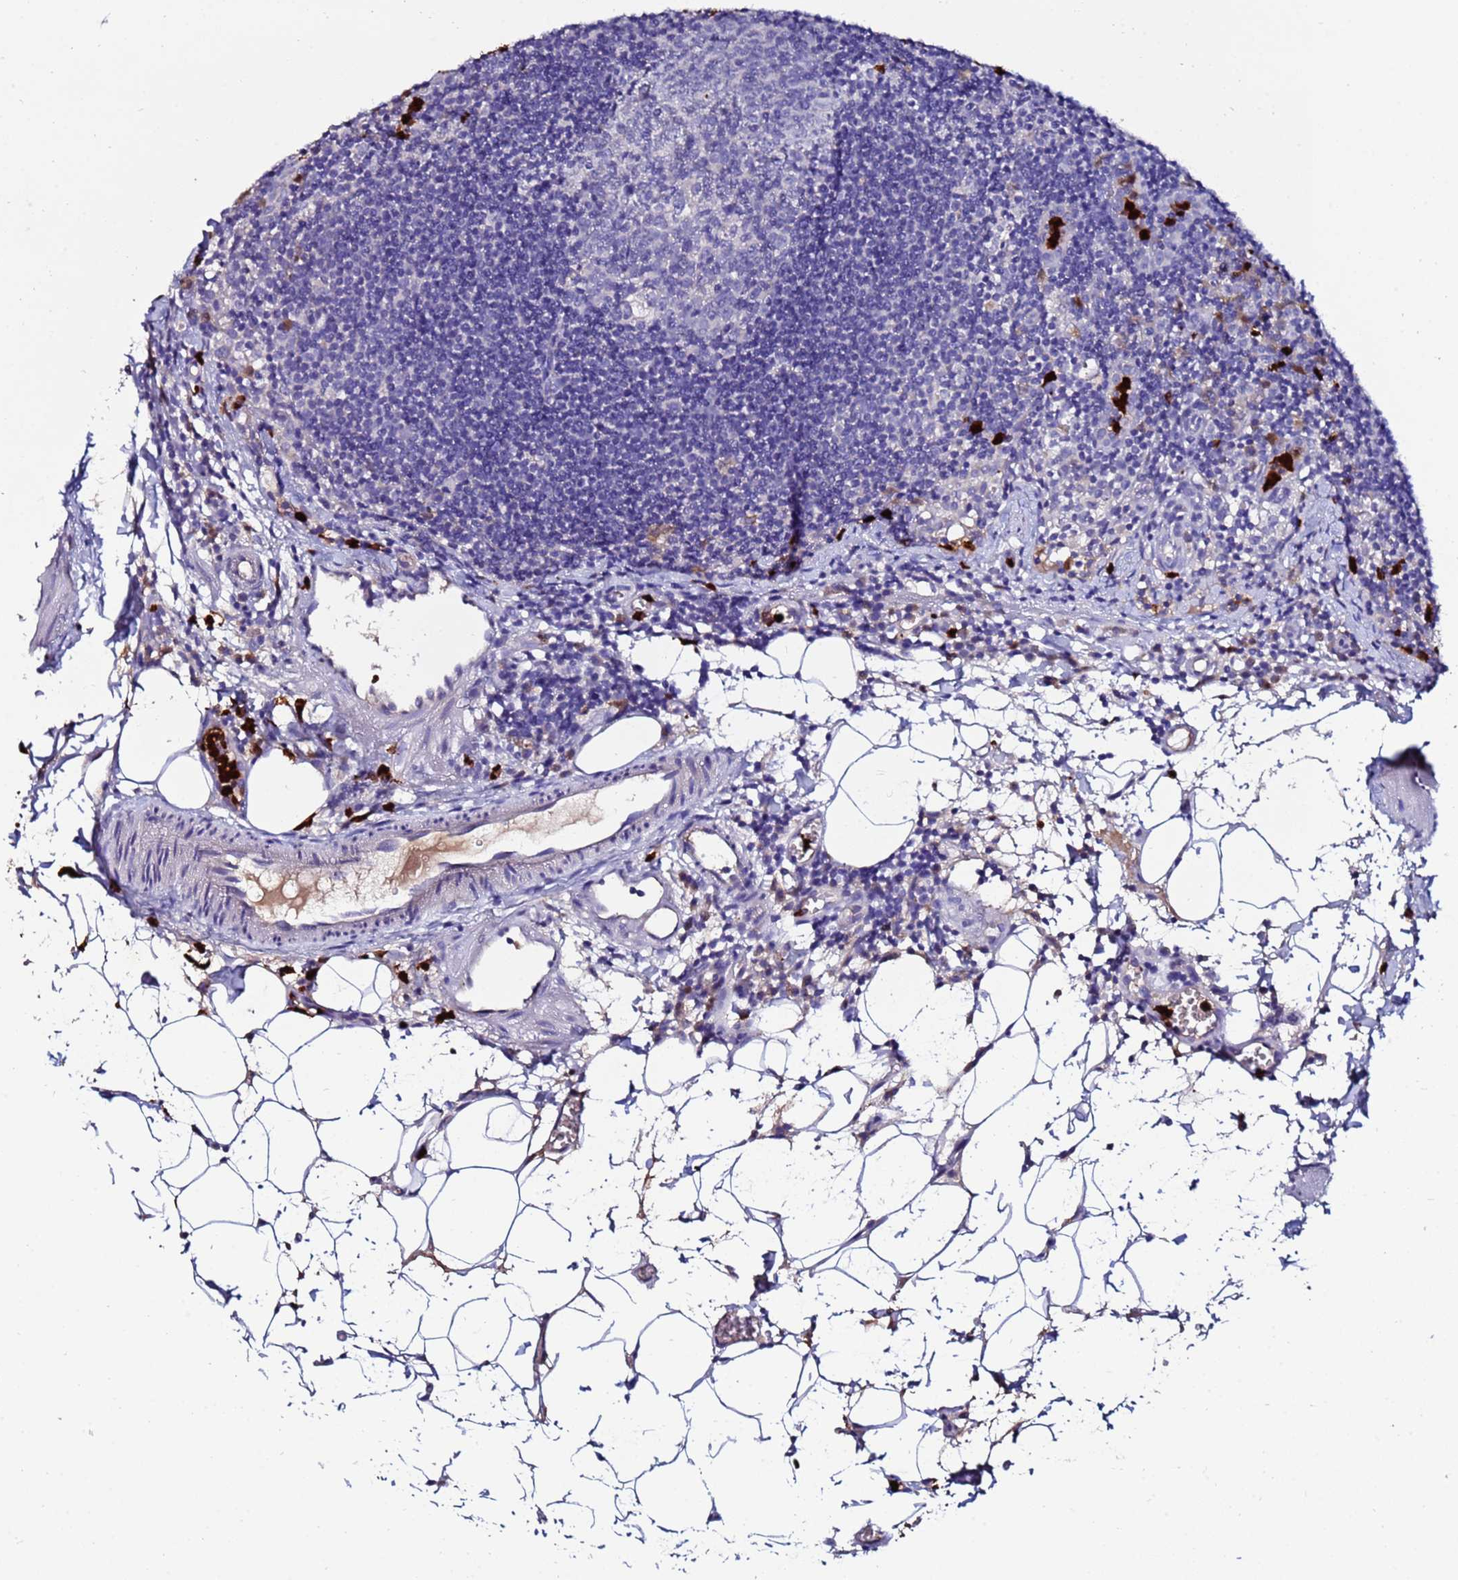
{"staining": {"intensity": "negative", "quantity": "none", "location": "none"}, "tissue": "lymph node", "cell_type": "Germinal center cells", "image_type": "normal", "snomed": [{"axis": "morphology", "description": "Normal tissue, NOS"}, {"axis": "topography", "description": "Lymph node"}], "caption": "The immunohistochemistry photomicrograph has no significant expression in germinal center cells of lymph node.", "gene": "TUBAL3", "patient": {"sex": "female", "age": 27}}